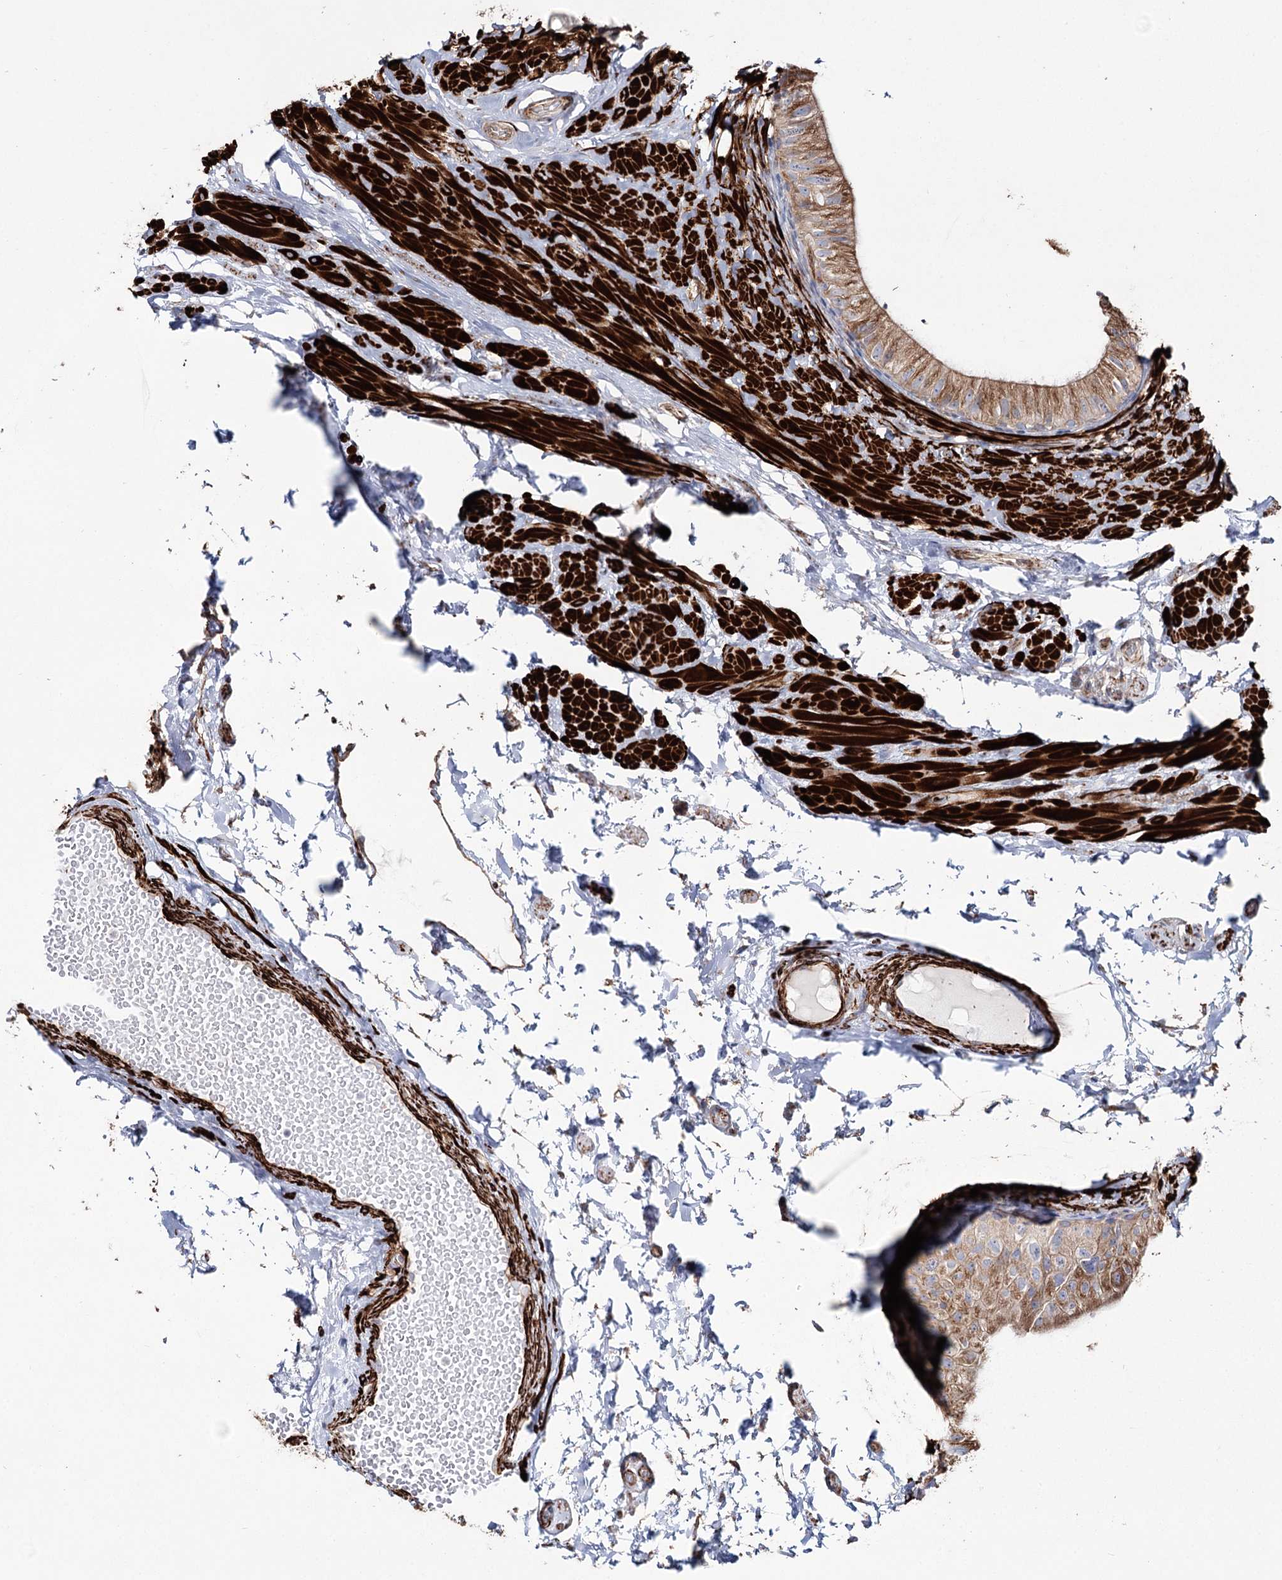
{"staining": {"intensity": "moderate", "quantity": ">75%", "location": "cytoplasmic/membranous"}, "tissue": "epididymis", "cell_type": "Glandular cells", "image_type": "normal", "snomed": [{"axis": "morphology", "description": "Normal tissue, NOS"}, {"axis": "topography", "description": "Epididymis"}], "caption": "High-magnification brightfield microscopy of unremarkable epididymis stained with DAB (3,3'-diaminobenzidine) (brown) and counterstained with hematoxylin (blue). glandular cells exhibit moderate cytoplasmic/membranous staining is appreciated in about>75% of cells. (Brightfield microscopy of DAB IHC at high magnification).", "gene": "SUMF1", "patient": {"sex": "male", "age": 50}}